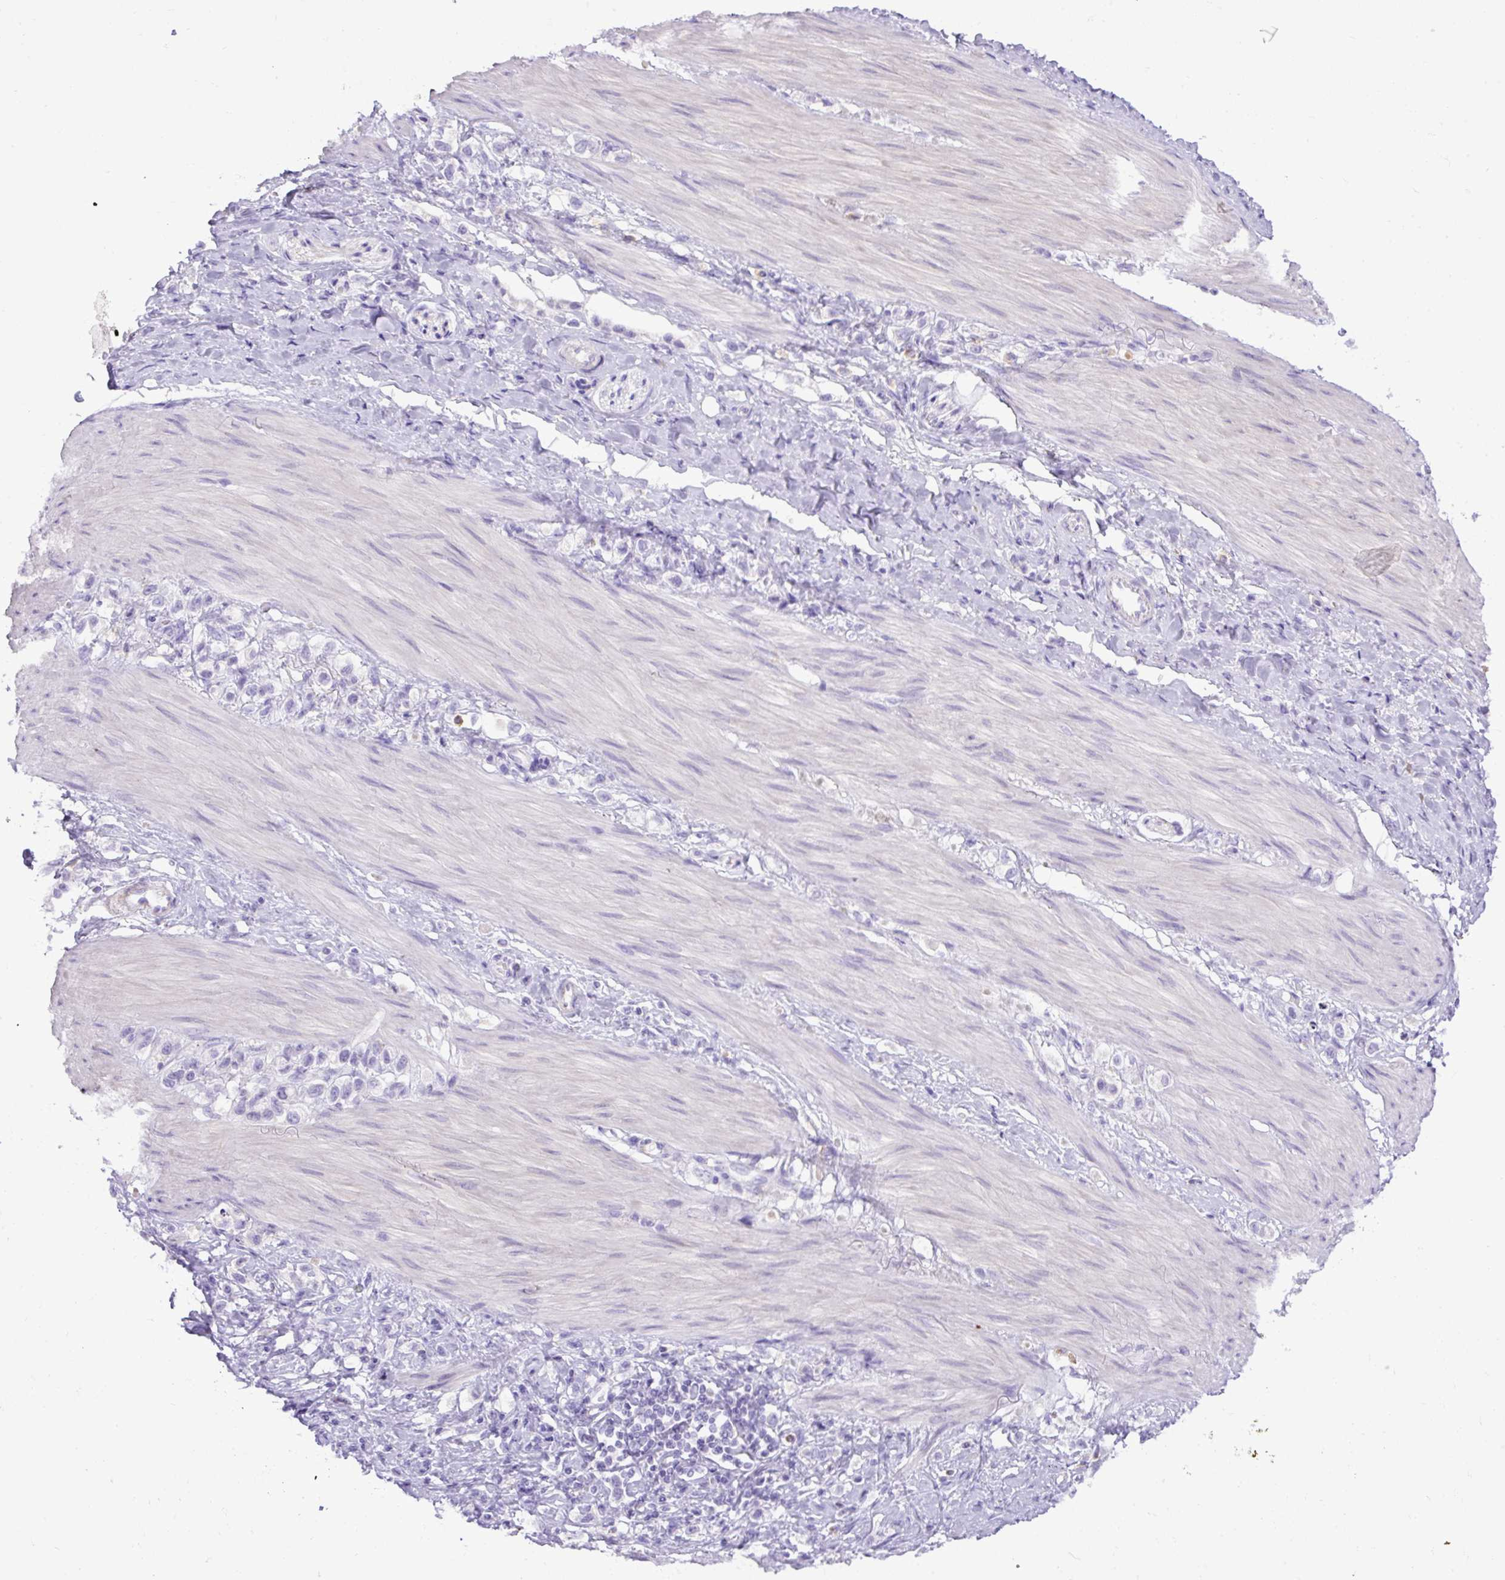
{"staining": {"intensity": "negative", "quantity": "none", "location": "none"}, "tissue": "stomach cancer", "cell_type": "Tumor cells", "image_type": "cancer", "snomed": [{"axis": "morphology", "description": "Adenocarcinoma, NOS"}, {"axis": "topography", "description": "Stomach"}], "caption": "There is no significant staining in tumor cells of adenocarcinoma (stomach). Nuclei are stained in blue.", "gene": "SPTBN5", "patient": {"sex": "female", "age": 65}}